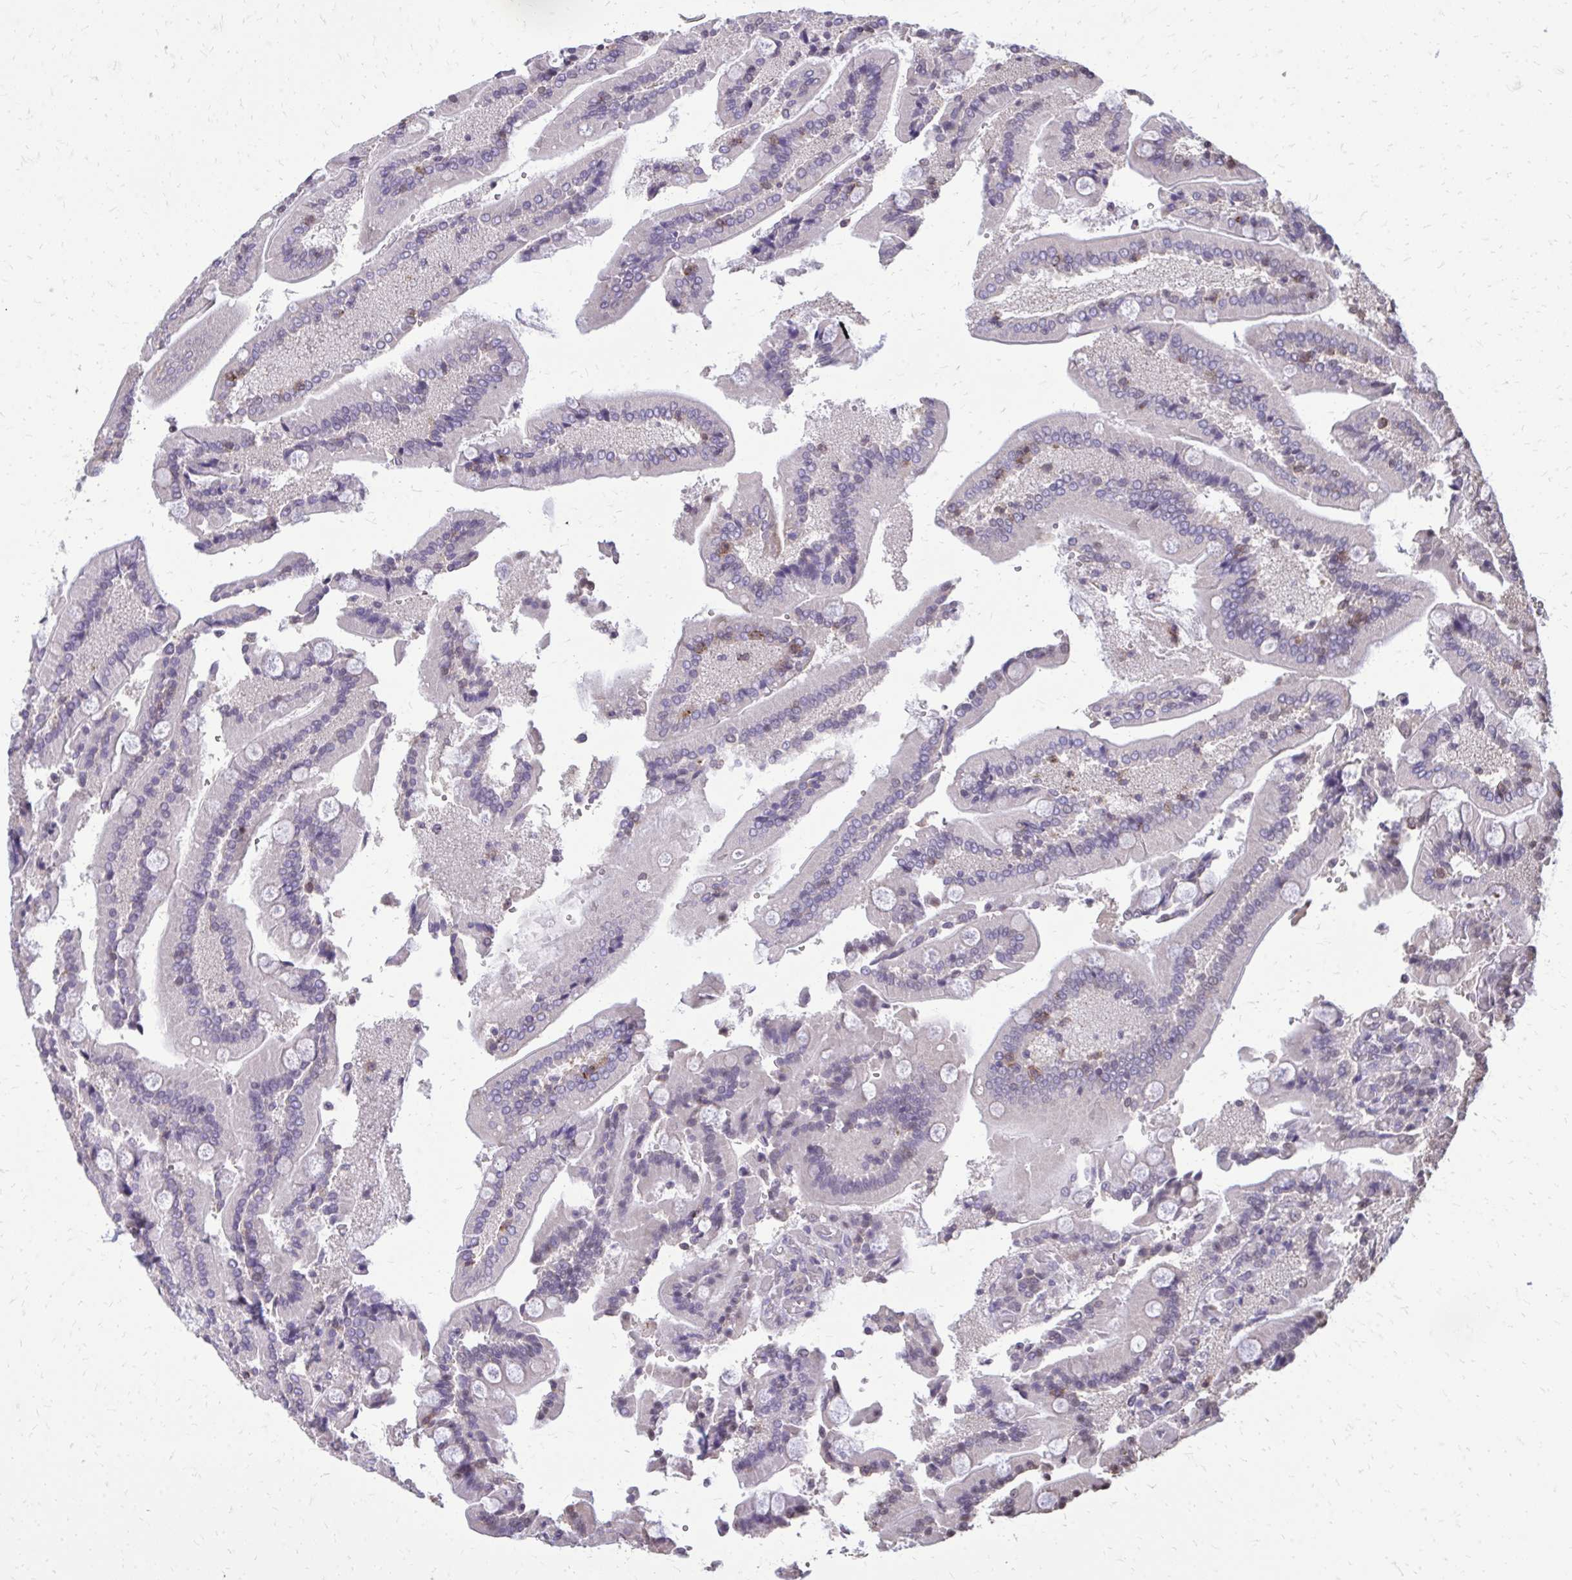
{"staining": {"intensity": "weak", "quantity": "<25%", "location": "cytoplasmic/membranous"}, "tissue": "duodenum", "cell_type": "Glandular cells", "image_type": "normal", "snomed": [{"axis": "morphology", "description": "Normal tissue, NOS"}, {"axis": "topography", "description": "Duodenum"}], "caption": "Glandular cells are negative for protein expression in normal human duodenum. (DAB immunohistochemistry with hematoxylin counter stain).", "gene": "AKAP5", "patient": {"sex": "female", "age": 62}}